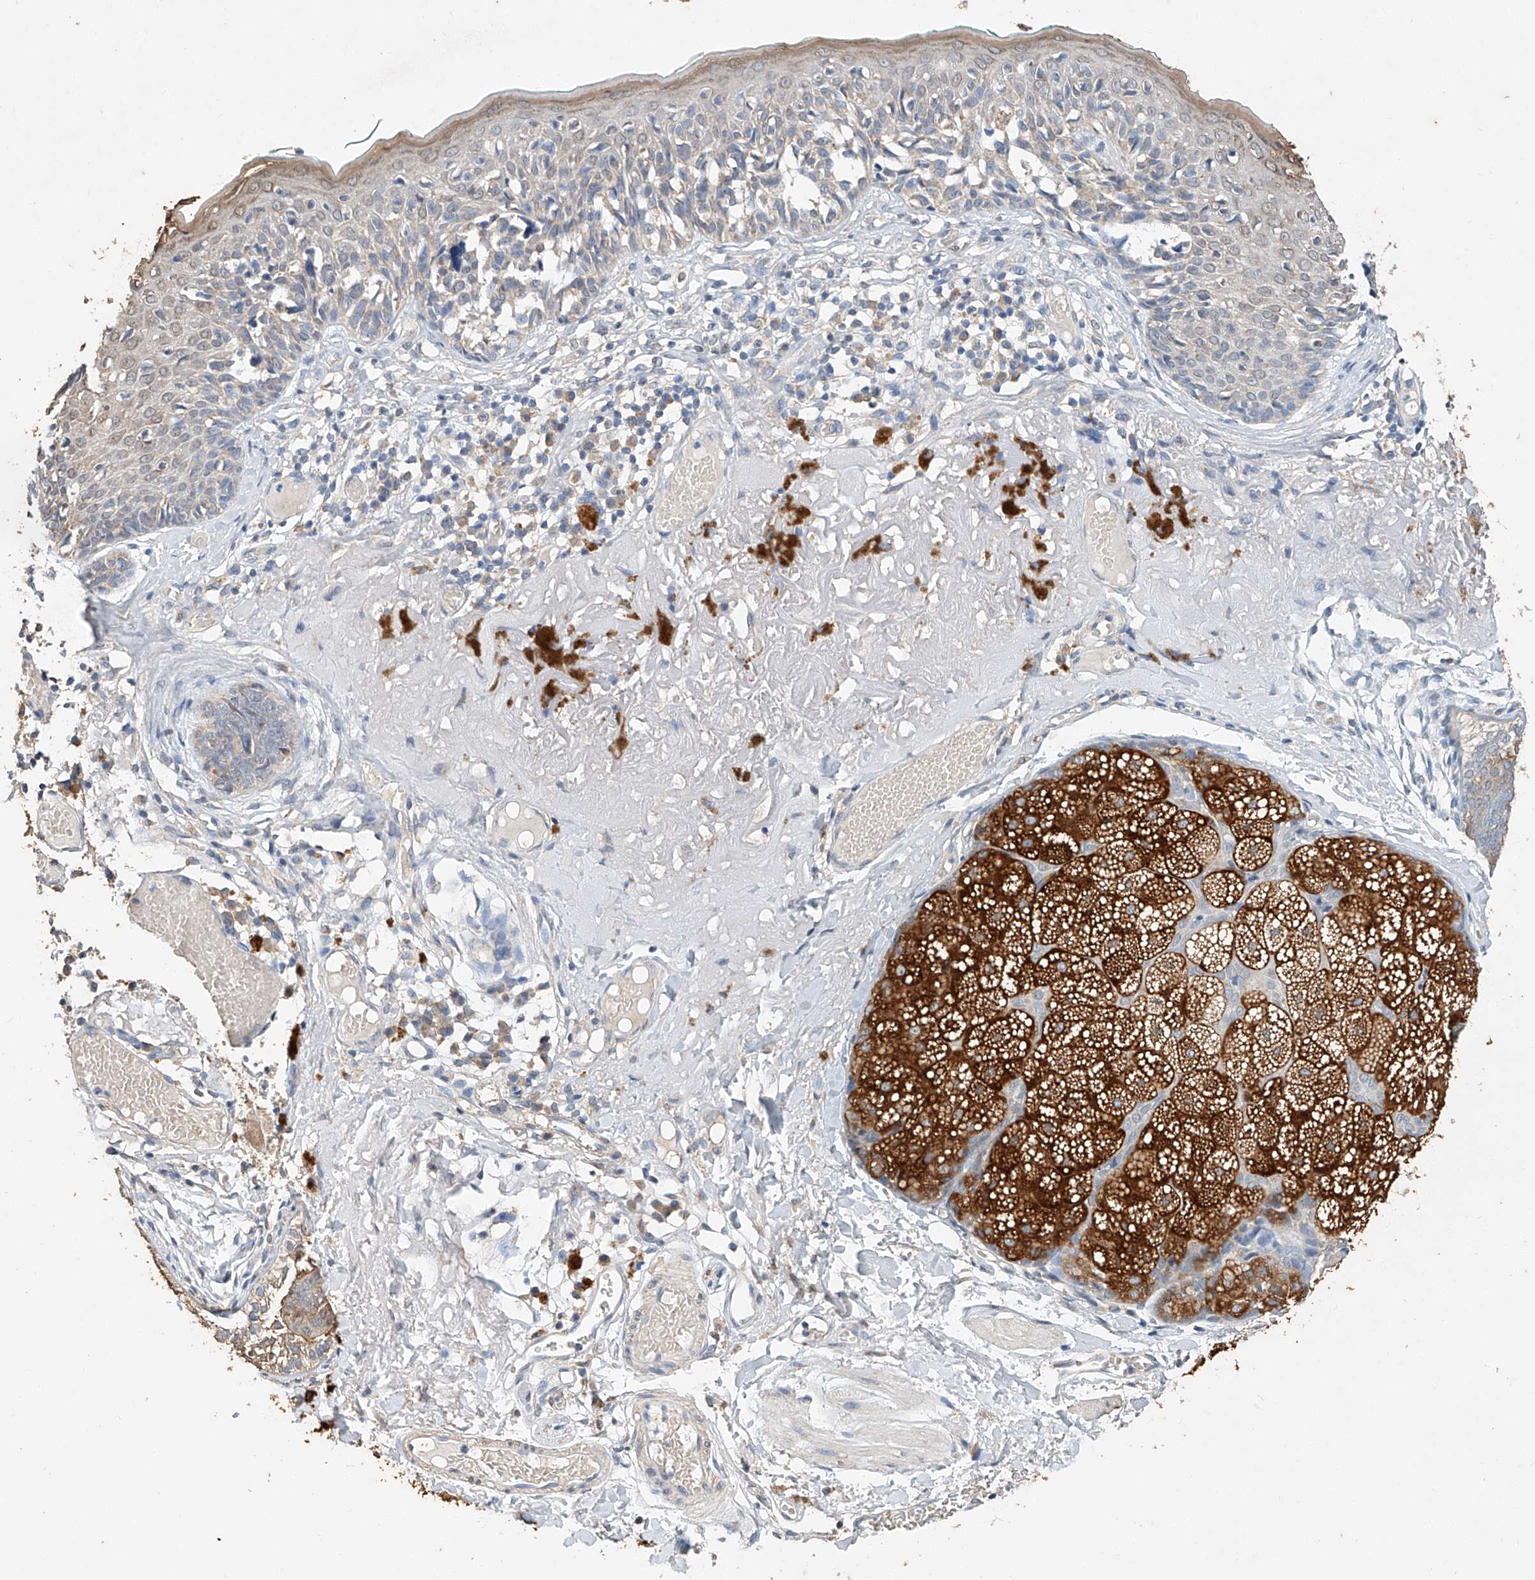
{"staining": {"intensity": "negative", "quantity": "none", "location": "none"}, "tissue": "melanoma", "cell_type": "Tumor cells", "image_type": "cancer", "snomed": [{"axis": "morphology", "description": "Malignant melanoma in situ"}, {"axis": "morphology", "description": "Malignant melanoma, NOS"}, {"axis": "topography", "description": "Skin"}], "caption": "Malignant melanoma in situ stained for a protein using IHC demonstrates no expression tumor cells.", "gene": "CERS4", "patient": {"sex": "female", "age": 88}}